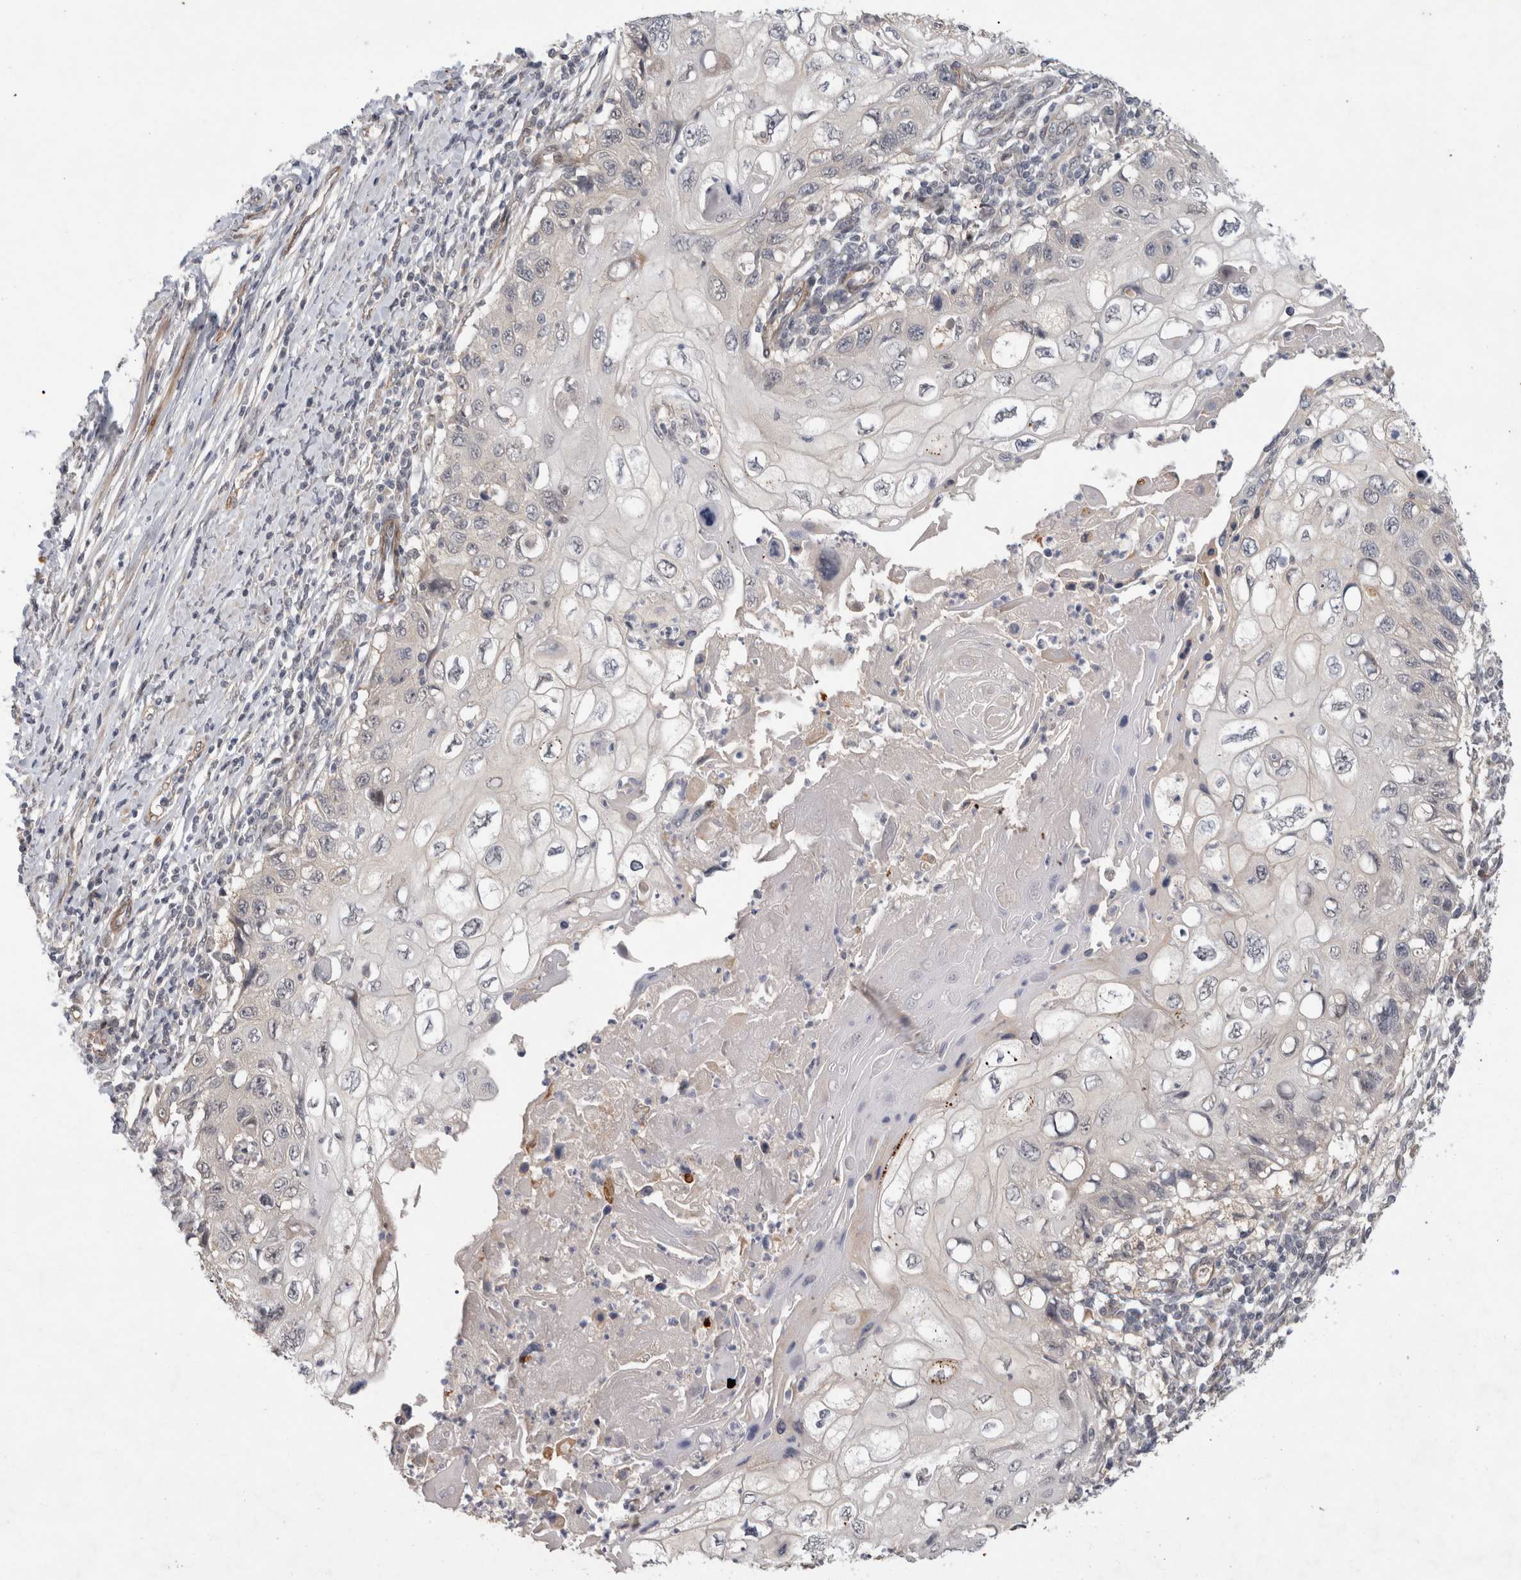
{"staining": {"intensity": "negative", "quantity": "none", "location": "none"}, "tissue": "cervical cancer", "cell_type": "Tumor cells", "image_type": "cancer", "snomed": [{"axis": "morphology", "description": "Squamous cell carcinoma, NOS"}, {"axis": "topography", "description": "Cervix"}], "caption": "A high-resolution histopathology image shows IHC staining of squamous cell carcinoma (cervical), which displays no significant staining in tumor cells. The staining is performed using DAB brown chromogen with nuclei counter-stained in using hematoxylin.", "gene": "CRISPLD1", "patient": {"sex": "female", "age": 70}}